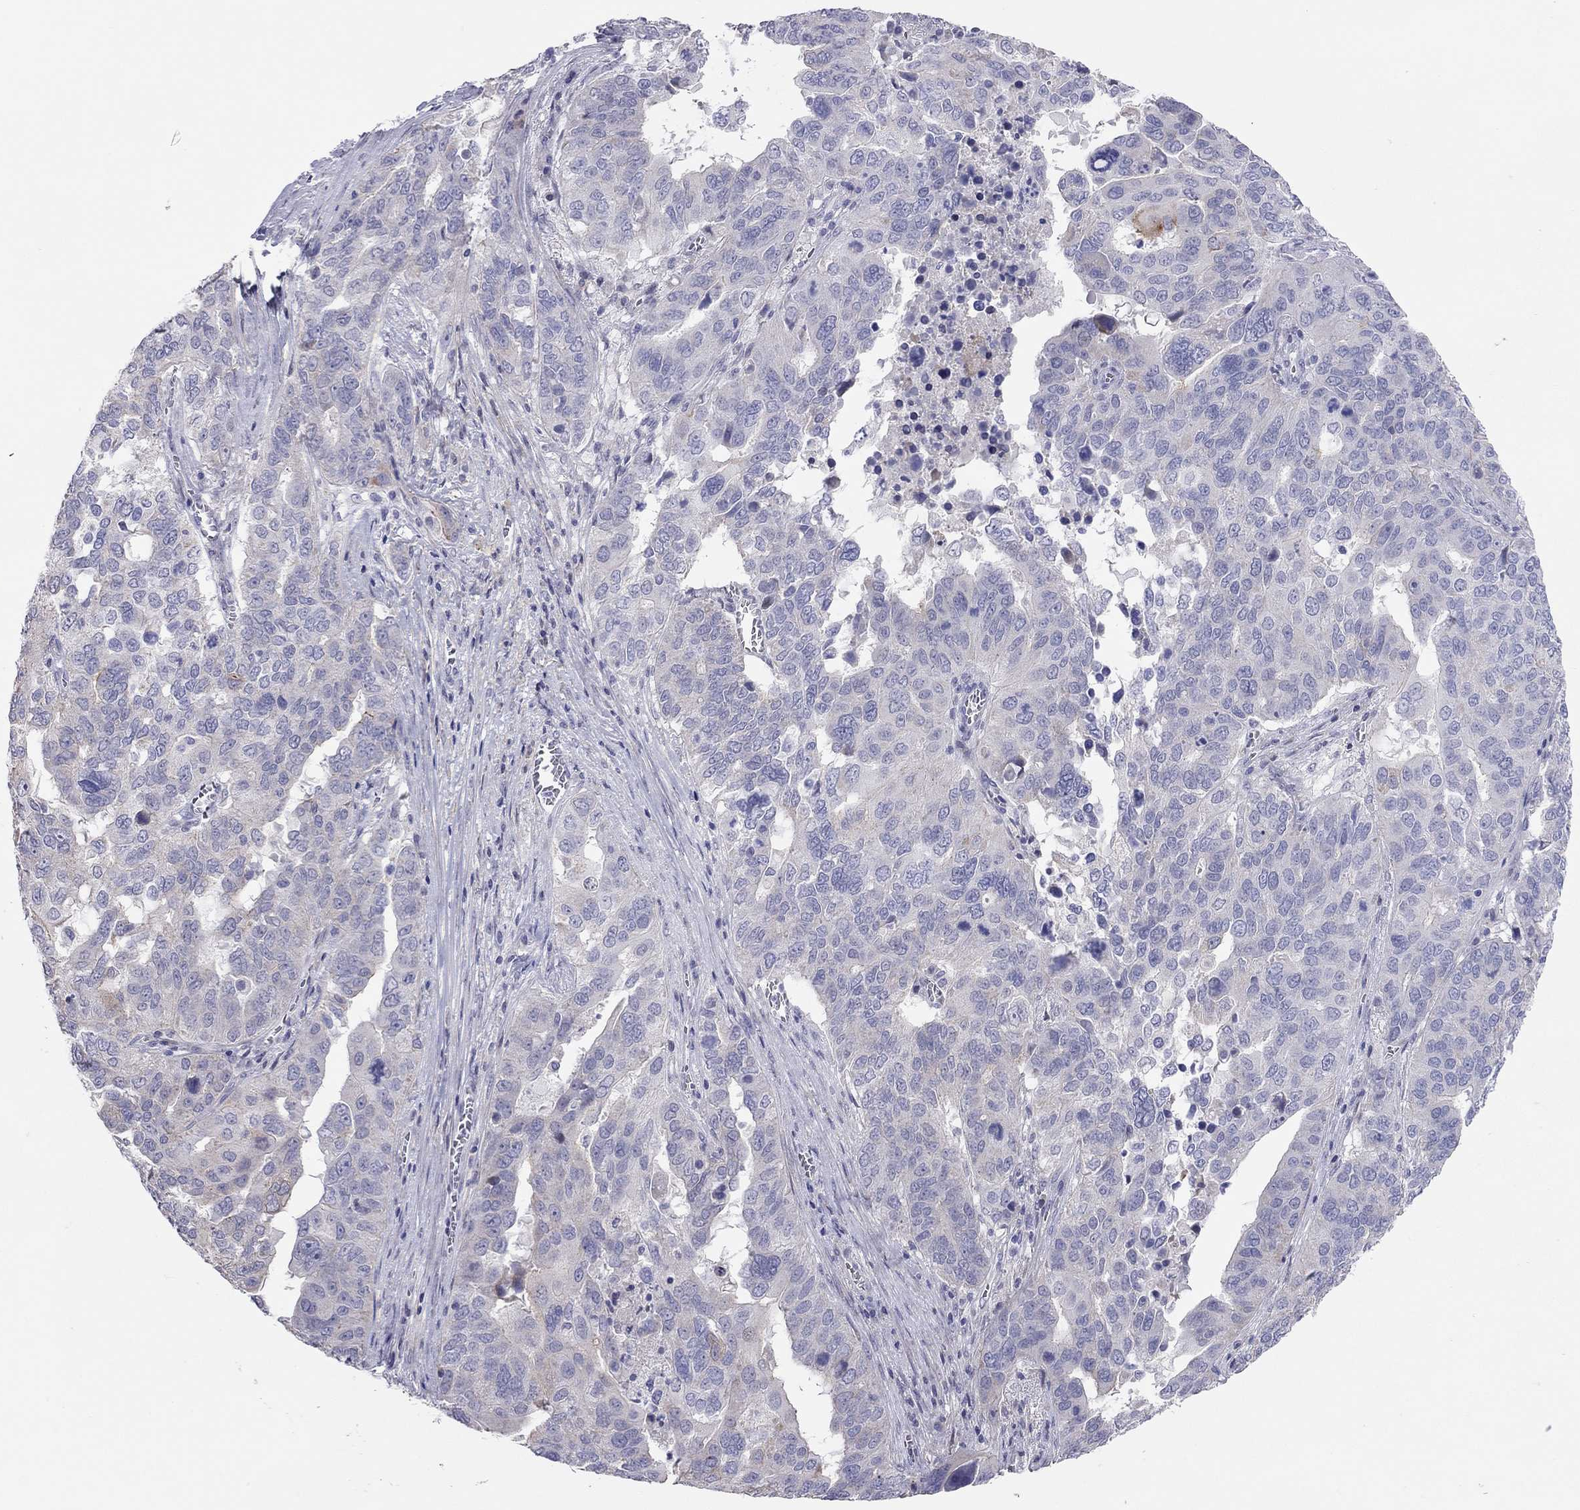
{"staining": {"intensity": "negative", "quantity": "none", "location": "none"}, "tissue": "ovarian cancer", "cell_type": "Tumor cells", "image_type": "cancer", "snomed": [{"axis": "morphology", "description": "Carcinoma, endometroid"}, {"axis": "topography", "description": "Soft tissue"}, {"axis": "topography", "description": "Ovary"}], "caption": "Tumor cells are negative for brown protein staining in ovarian cancer (endometroid carcinoma).", "gene": "SYTL2", "patient": {"sex": "female", "age": 52}}